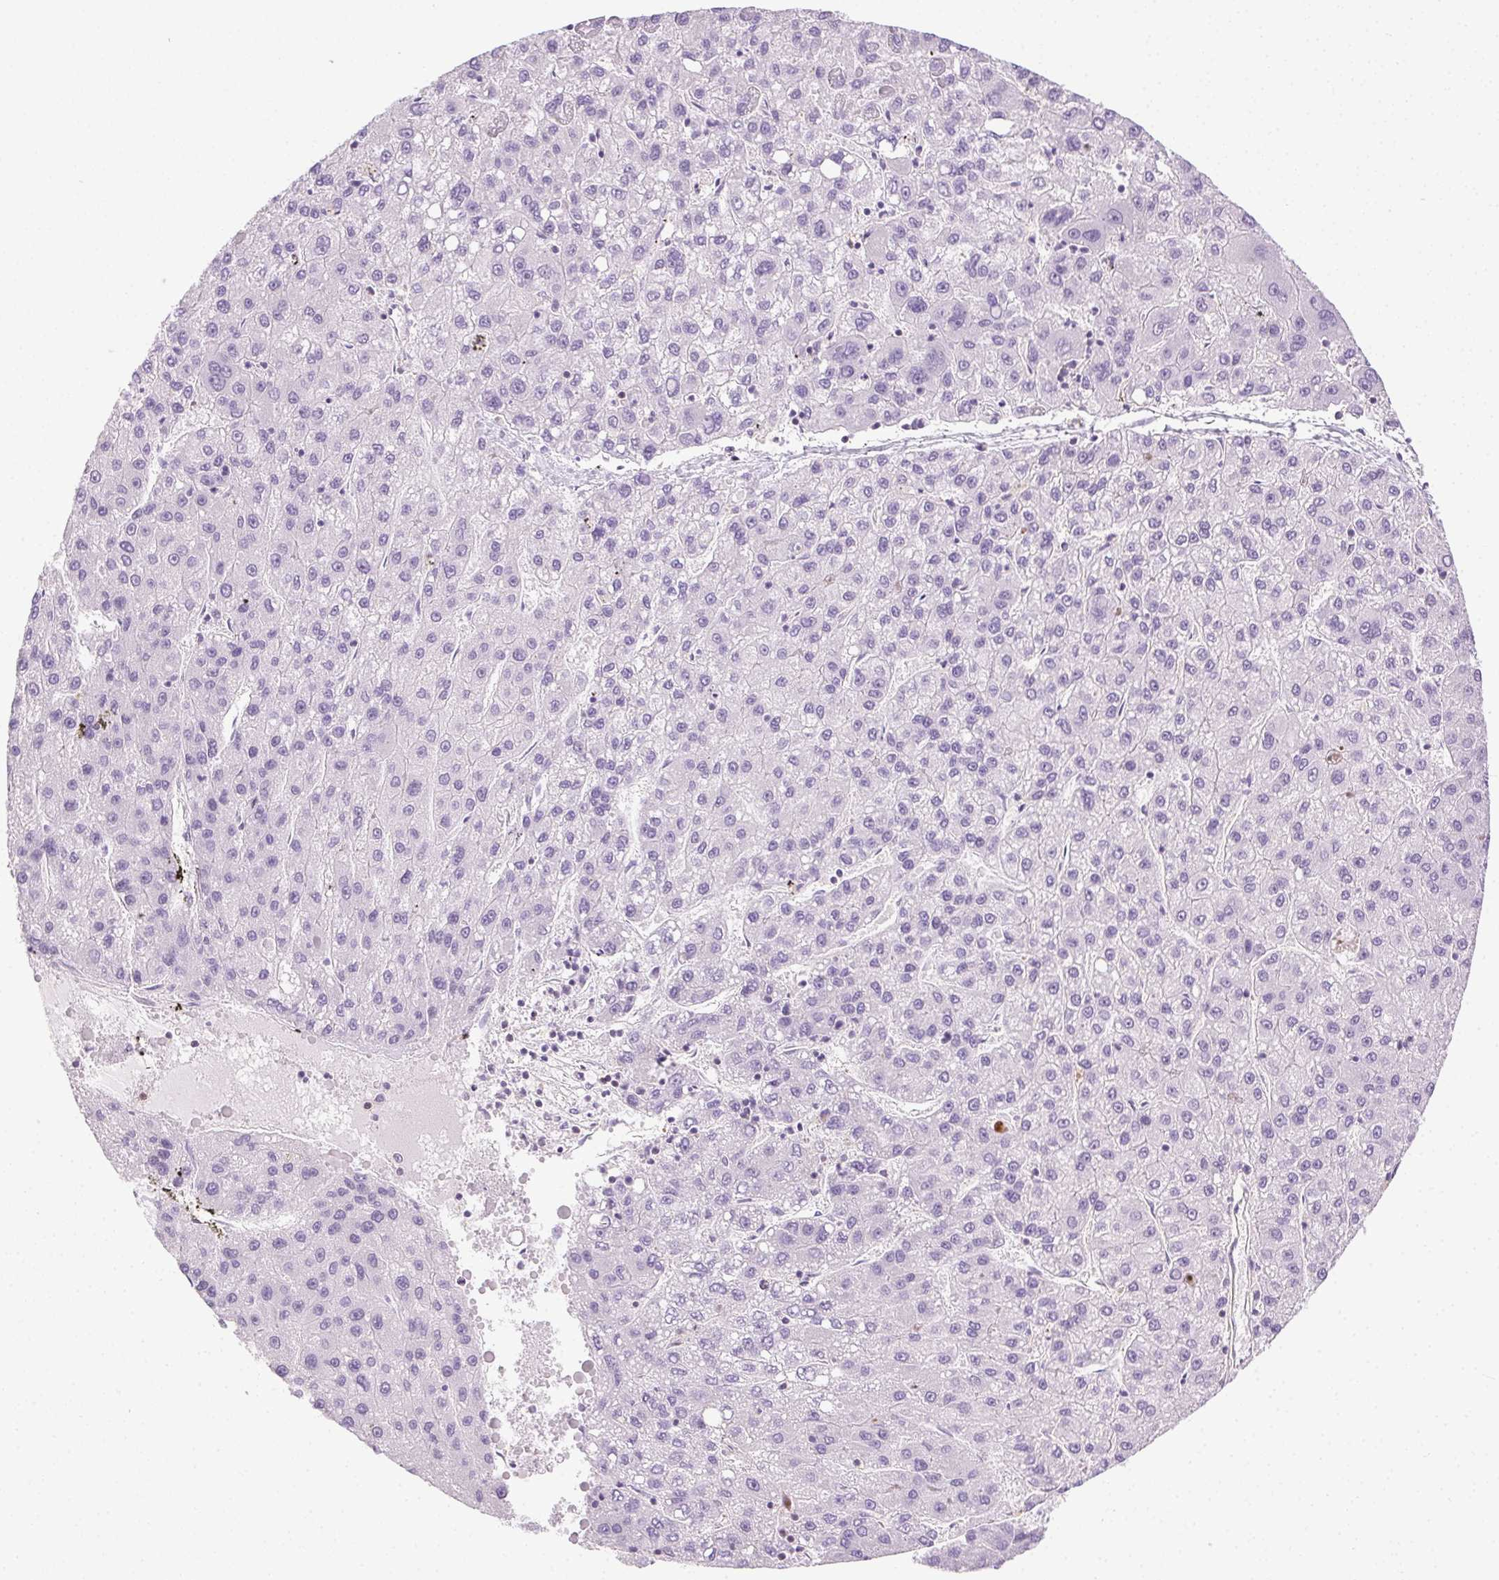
{"staining": {"intensity": "negative", "quantity": "none", "location": "none"}, "tissue": "liver cancer", "cell_type": "Tumor cells", "image_type": "cancer", "snomed": [{"axis": "morphology", "description": "Carcinoma, Hepatocellular, NOS"}, {"axis": "topography", "description": "Liver"}], "caption": "Liver hepatocellular carcinoma was stained to show a protein in brown. There is no significant positivity in tumor cells.", "gene": "SYCE2", "patient": {"sex": "female", "age": 82}}